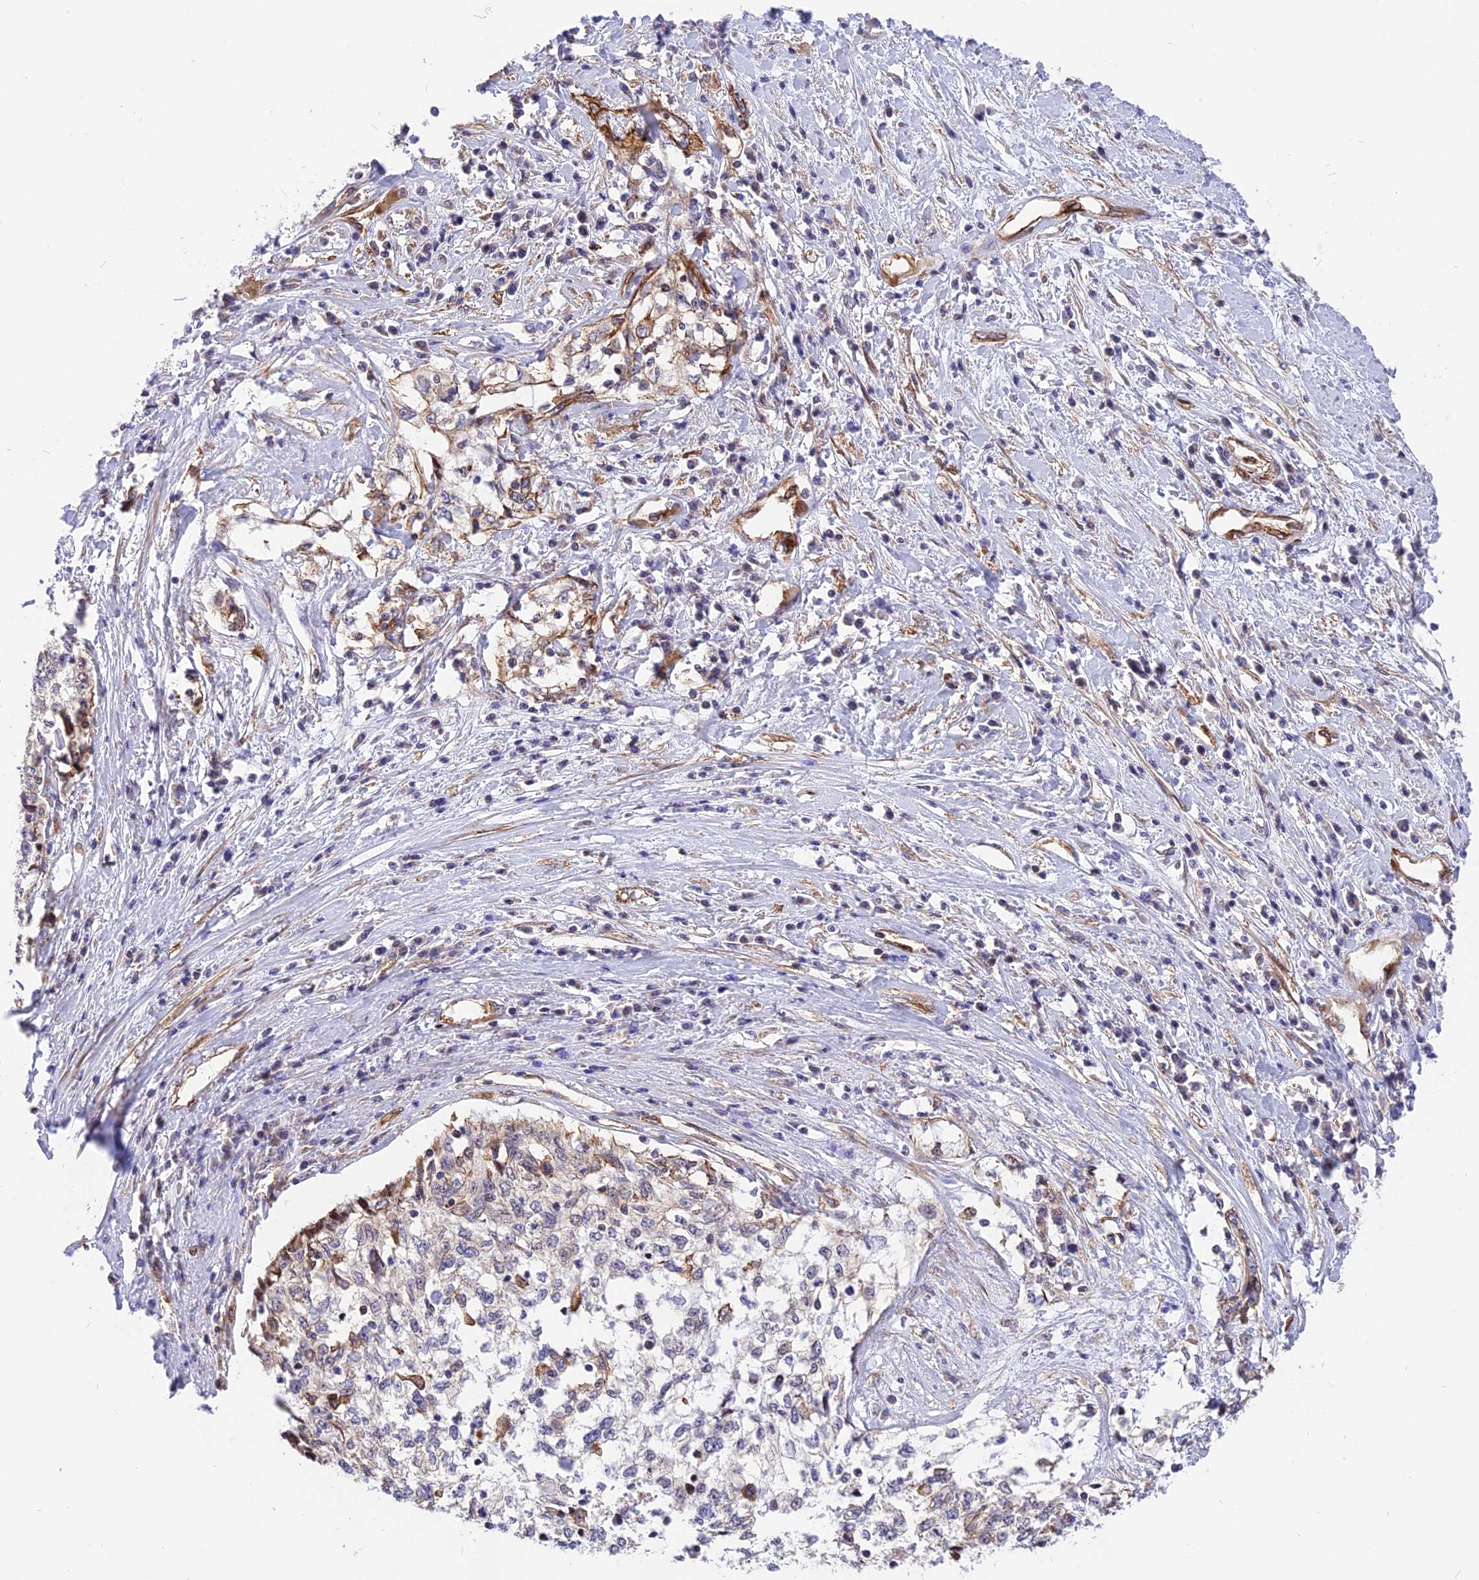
{"staining": {"intensity": "negative", "quantity": "none", "location": "none"}, "tissue": "cervical cancer", "cell_type": "Tumor cells", "image_type": "cancer", "snomed": [{"axis": "morphology", "description": "Squamous cell carcinoma, NOS"}, {"axis": "topography", "description": "Cervix"}], "caption": "Tumor cells show no significant protein staining in squamous cell carcinoma (cervical).", "gene": "R3HDM4", "patient": {"sex": "female", "age": 57}}